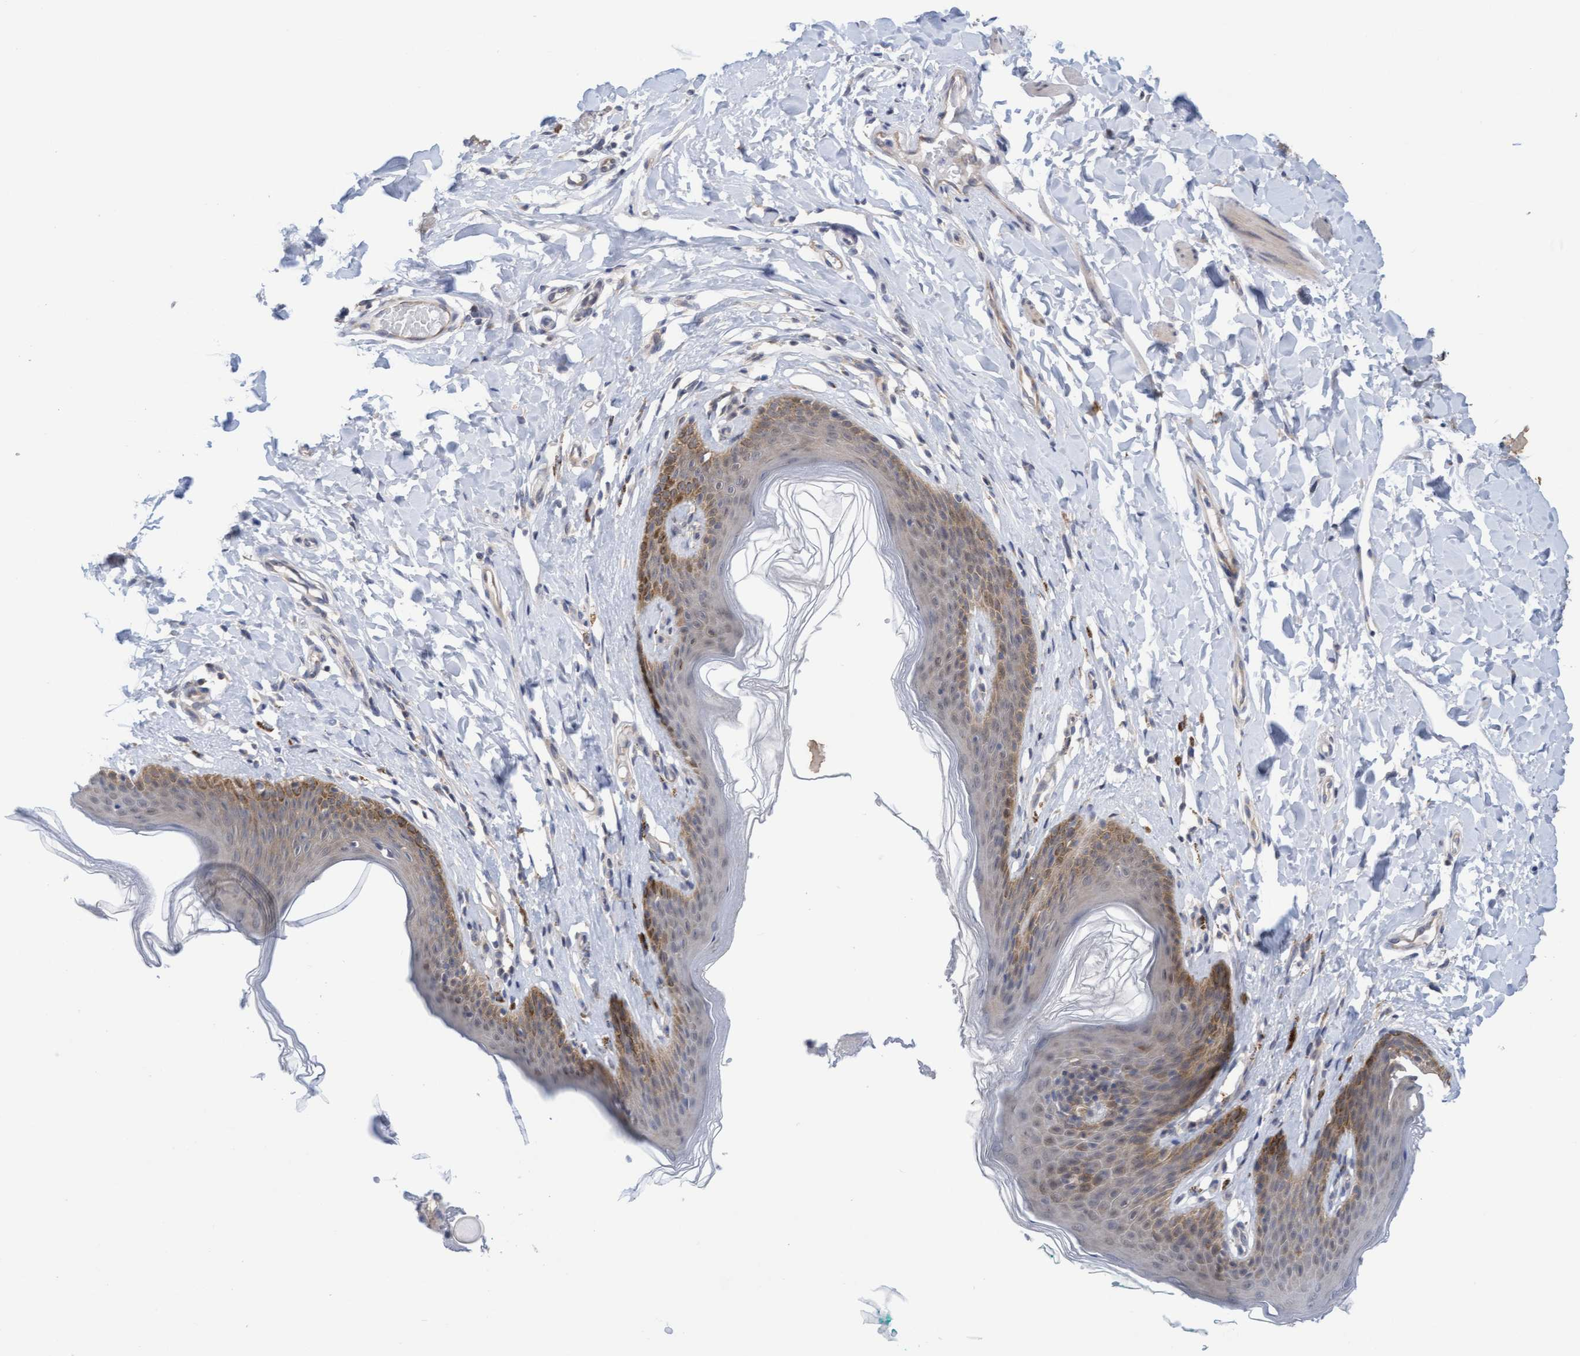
{"staining": {"intensity": "moderate", "quantity": "25%-75%", "location": "cytoplasmic/membranous"}, "tissue": "skin", "cell_type": "Epidermal cells", "image_type": "normal", "snomed": [{"axis": "morphology", "description": "Normal tissue, NOS"}, {"axis": "topography", "description": "Vulva"}], "caption": "A medium amount of moderate cytoplasmic/membranous expression is seen in about 25%-75% of epidermal cells in benign skin.", "gene": "AMZ2", "patient": {"sex": "female", "age": 66}}